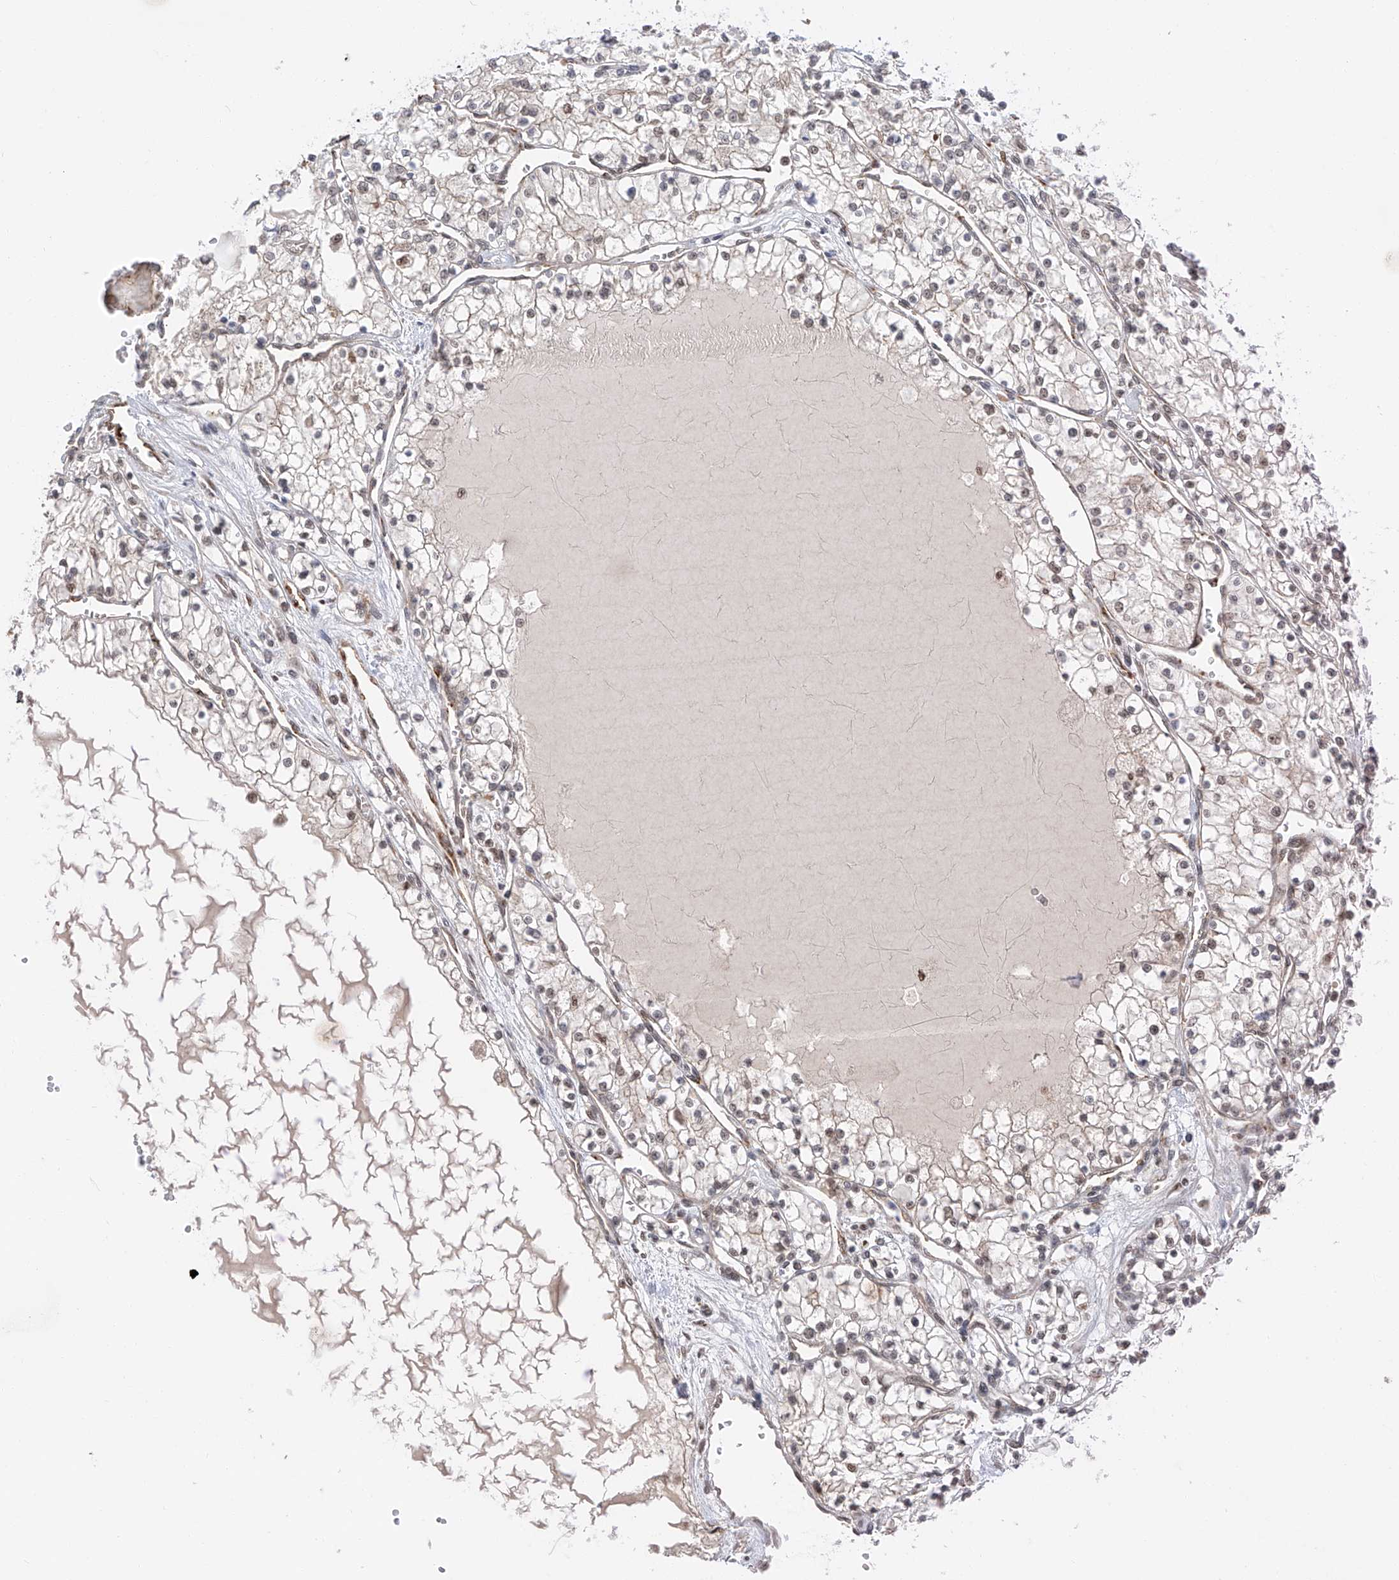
{"staining": {"intensity": "moderate", "quantity": "<25%", "location": "nuclear"}, "tissue": "renal cancer", "cell_type": "Tumor cells", "image_type": "cancer", "snomed": [{"axis": "morphology", "description": "Normal tissue, NOS"}, {"axis": "morphology", "description": "Adenocarcinoma, NOS"}, {"axis": "topography", "description": "Kidney"}], "caption": "This histopathology image reveals renal cancer stained with IHC to label a protein in brown. The nuclear of tumor cells show moderate positivity for the protein. Nuclei are counter-stained blue.", "gene": "POGK", "patient": {"sex": "male", "age": 68}}